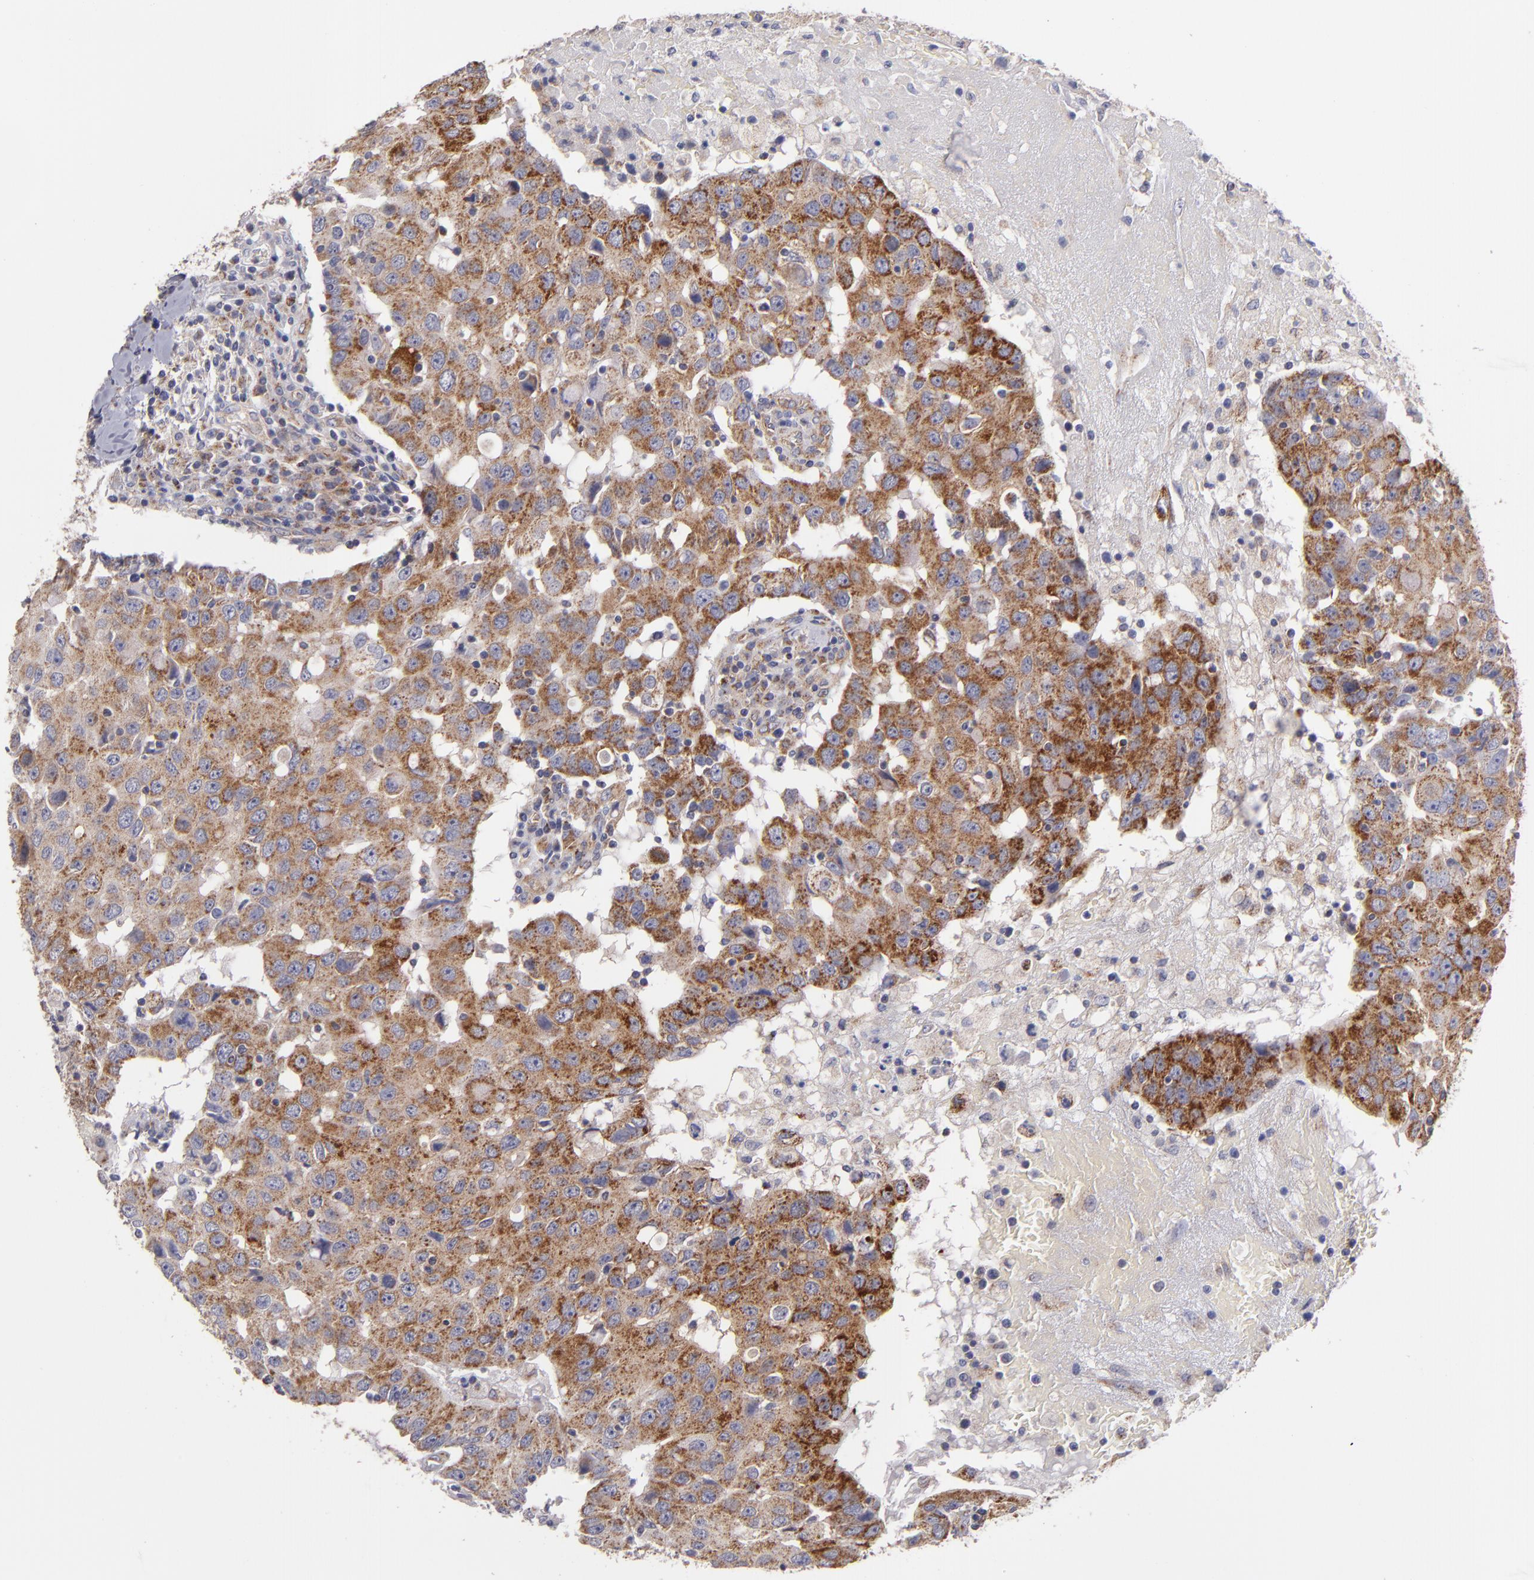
{"staining": {"intensity": "moderate", "quantity": ">75%", "location": "cytoplasmic/membranous"}, "tissue": "breast cancer", "cell_type": "Tumor cells", "image_type": "cancer", "snomed": [{"axis": "morphology", "description": "Duct carcinoma"}, {"axis": "topography", "description": "Breast"}], "caption": "Immunohistochemical staining of breast infiltrating ductal carcinoma displays medium levels of moderate cytoplasmic/membranous expression in about >75% of tumor cells.", "gene": "CLTA", "patient": {"sex": "female", "age": 27}}